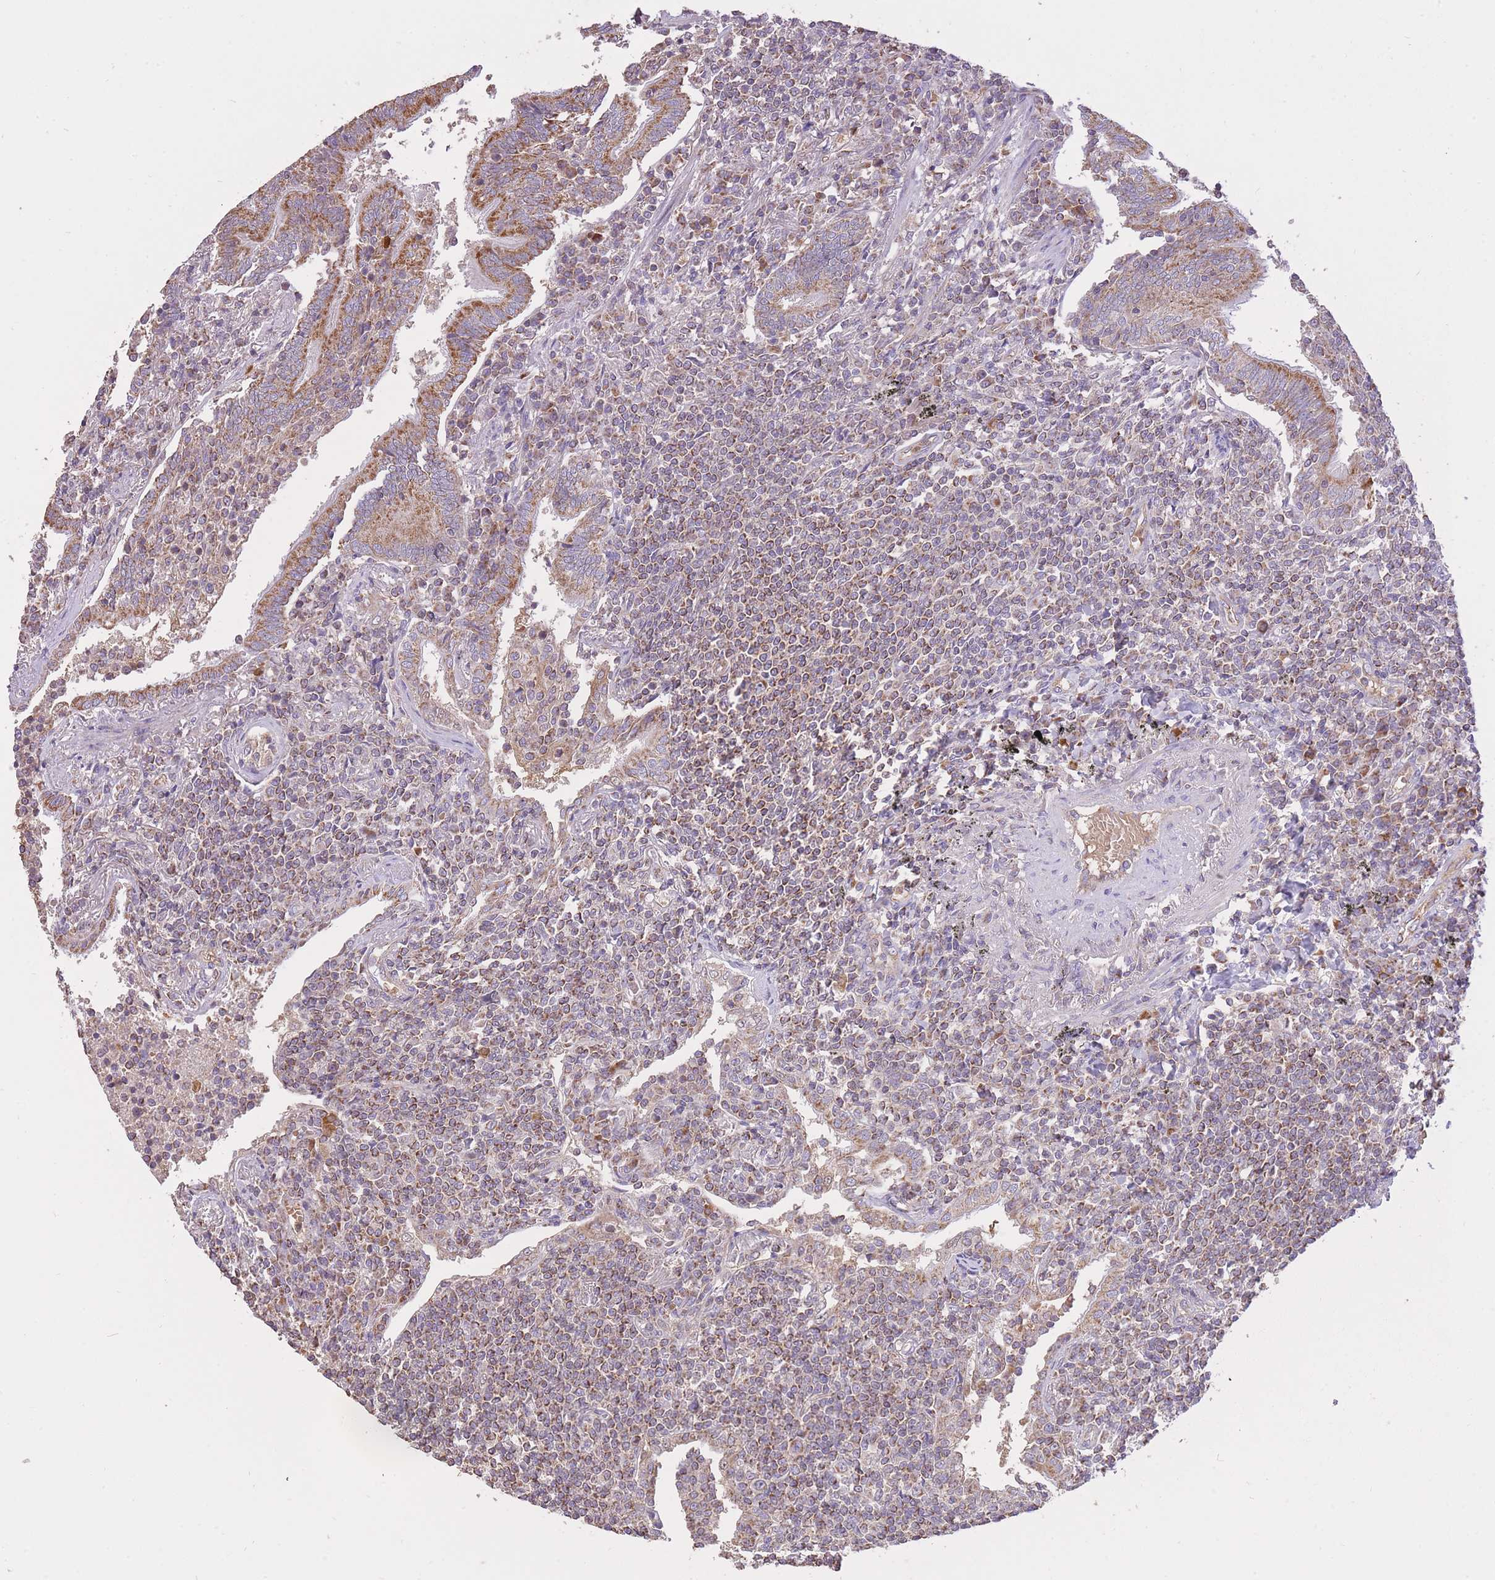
{"staining": {"intensity": "moderate", "quantity": ">75%", "location": "cytoplasmic/membranous"}, "tissue": "lymphoma", "cell_type": "Tumor cells", "image_type": "cancer", "snomed": [{"axis": "morphology", "description": "Malignant lymphoma, non-Hodgkin's type, Low grade"}, {"axis": "topography", "description": "Lung"}], "caption": "Moderate cytoplasmic/membranous expression is appreciated in about >75% of tumor cells in lymphoma.", "gene": "PREP", "patient": {"sex": "female", "age": 71}}